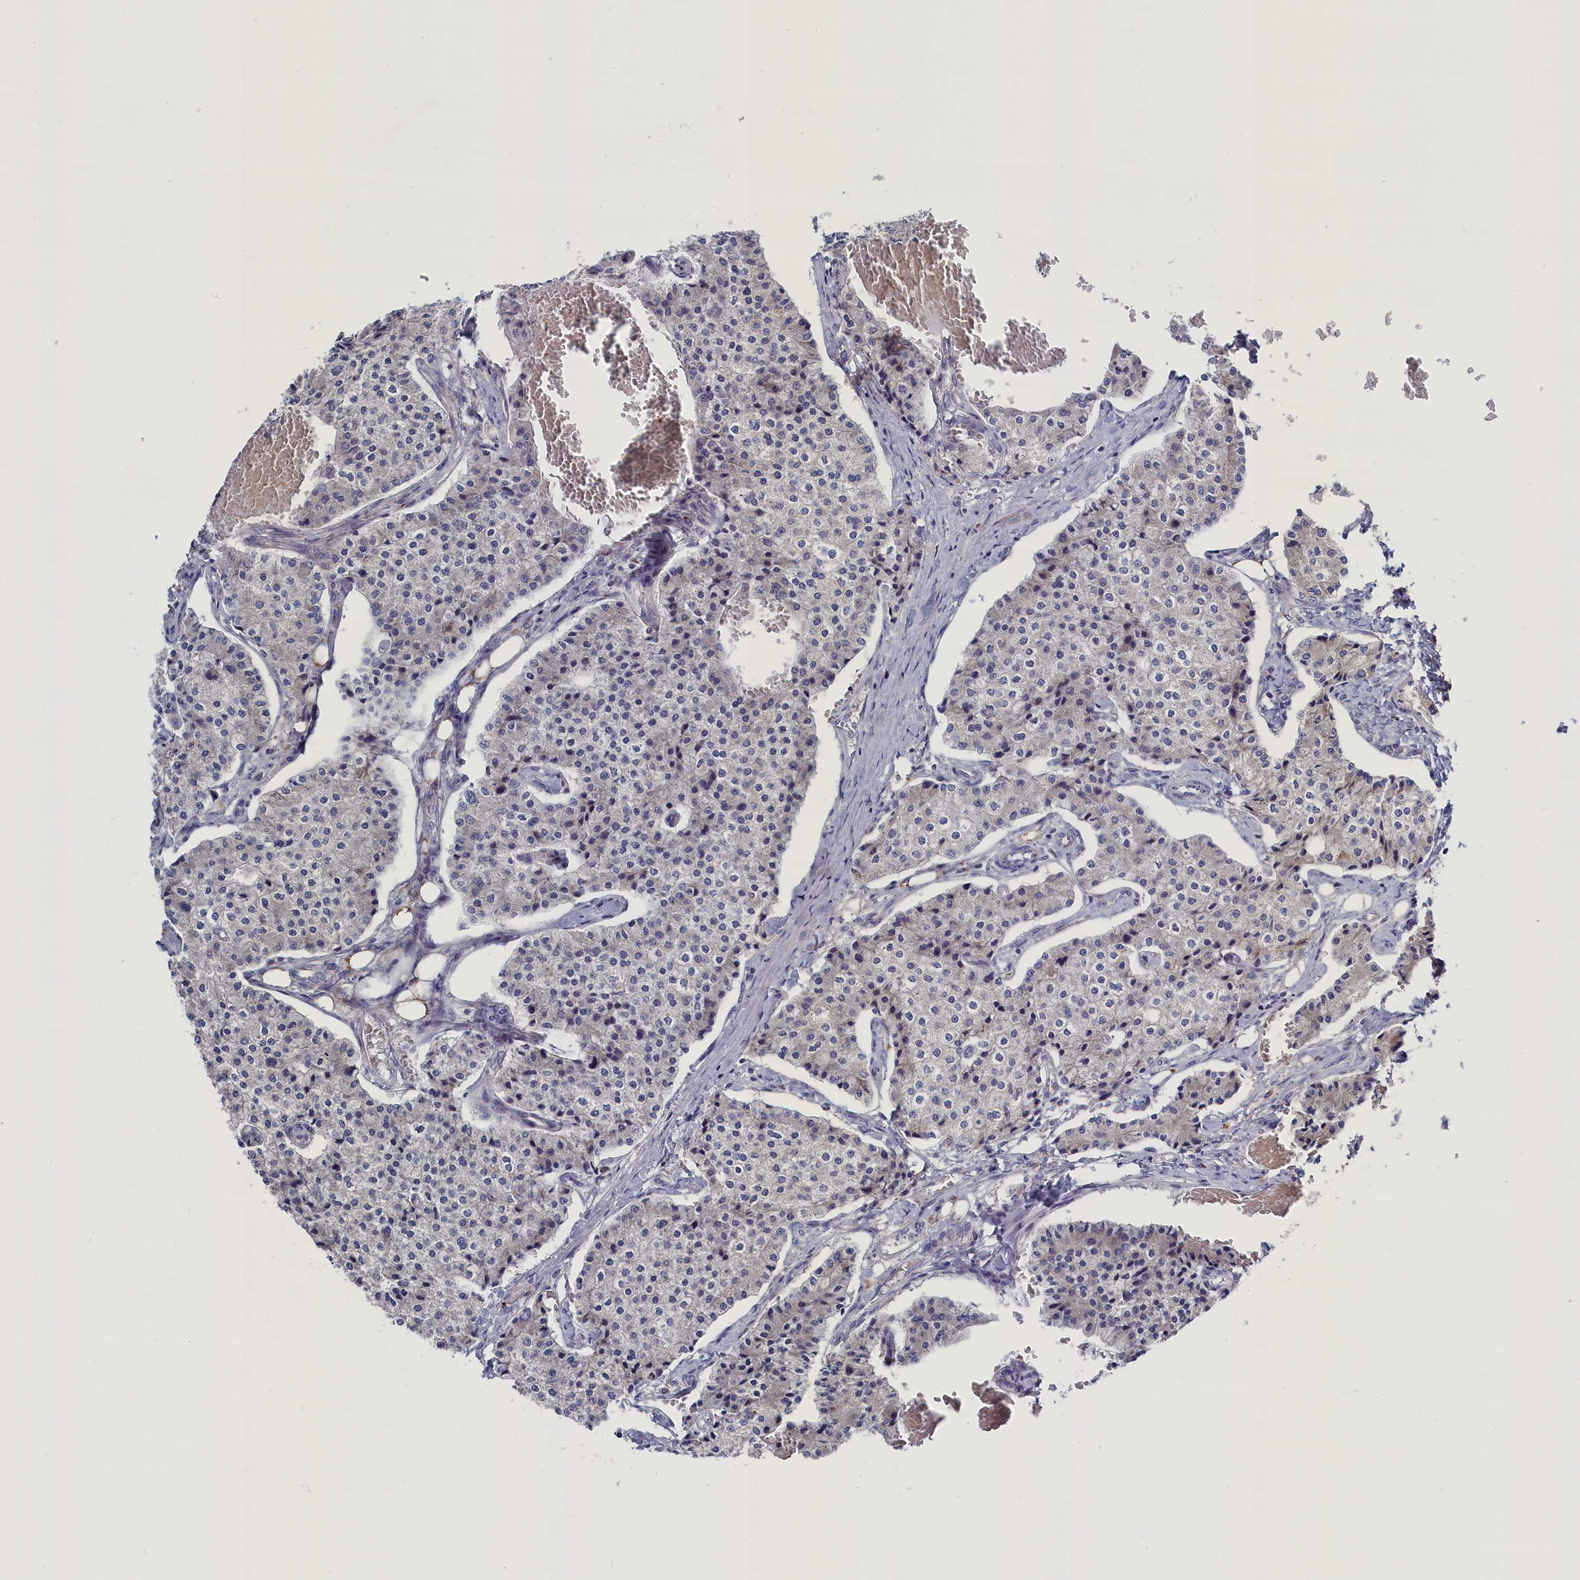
{"staining": {"intensity": "negative", "quantity": "none", "location": "none"}, "tissue": "carcinoid", "cell_type": "Tumor cells", "image_type": "cancer", "snomed": [{"axis": "morphology", "description": "Carcinoid, malignant, NOS"}, {"axis": "topography", "description": "Colon"}], "caption": "Immunohistochemical staining of human carcinoid (malignant) reveals no significant staining in tumor cells.", "gene": "GPR108", "patient": {"sex": "female", "age": 52}}